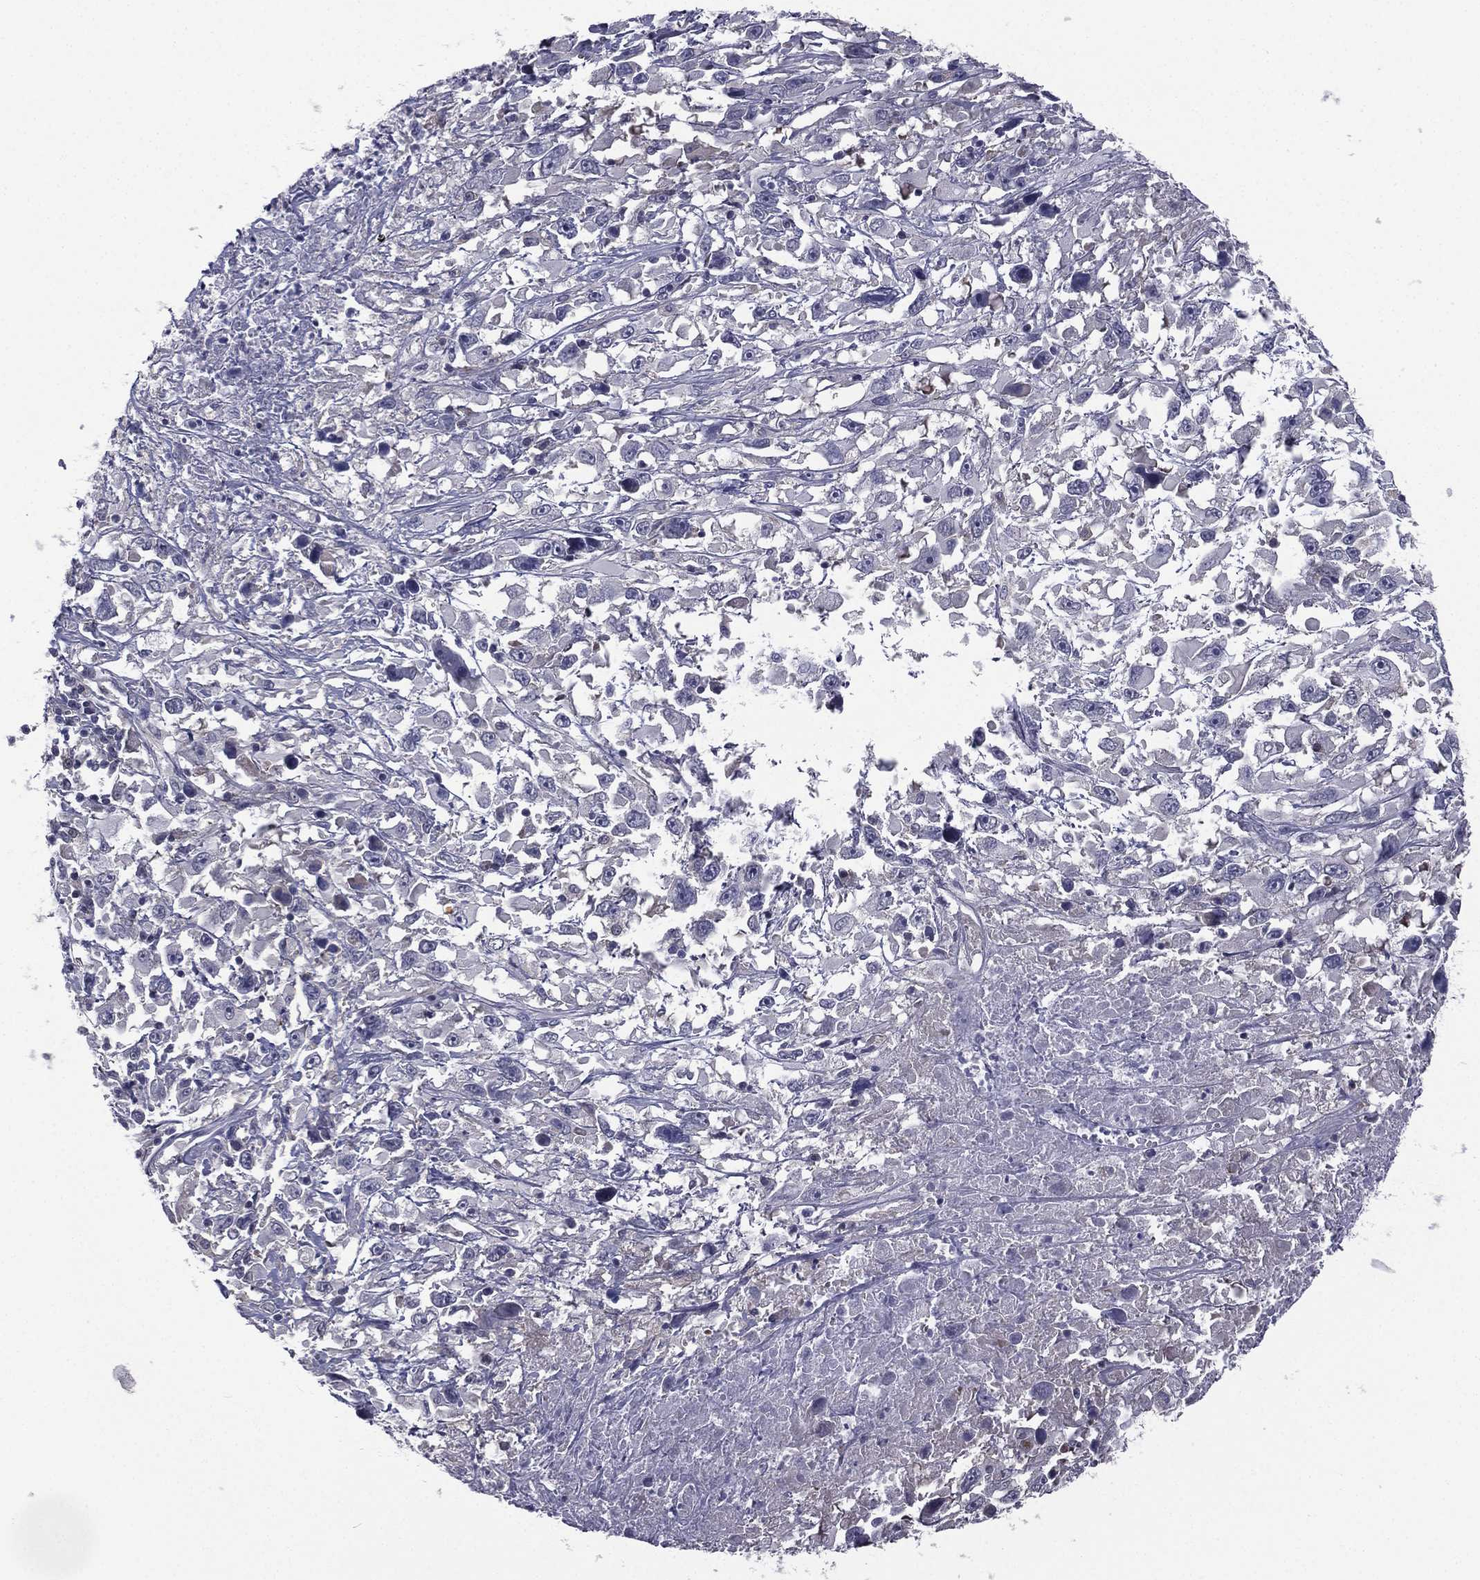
{"staining": {"intensity": "negative", "quantity": "none", "location": "none"}, "tissue": "melanoma", "cell_type": "Tumor cells", "image_type": "cancer", "snomed": [{"axis": "morphology", "description": "Malignant melanoma, Metastatic site"}, {"axis": "topography", "description": "Soft tissue"}], "caption": "Immunohistochemistry (IHC) photomicrograph of human malignant melanoma (metastatic site) stained for a protein (brown), which shows no positivity in tumor cells. The staining is performed using DAB brown chromogen with nuclei counter-stained in using hematoxylin.", "gene": "ACTRT2", "patient": {"sex": "male", "age": 50}}